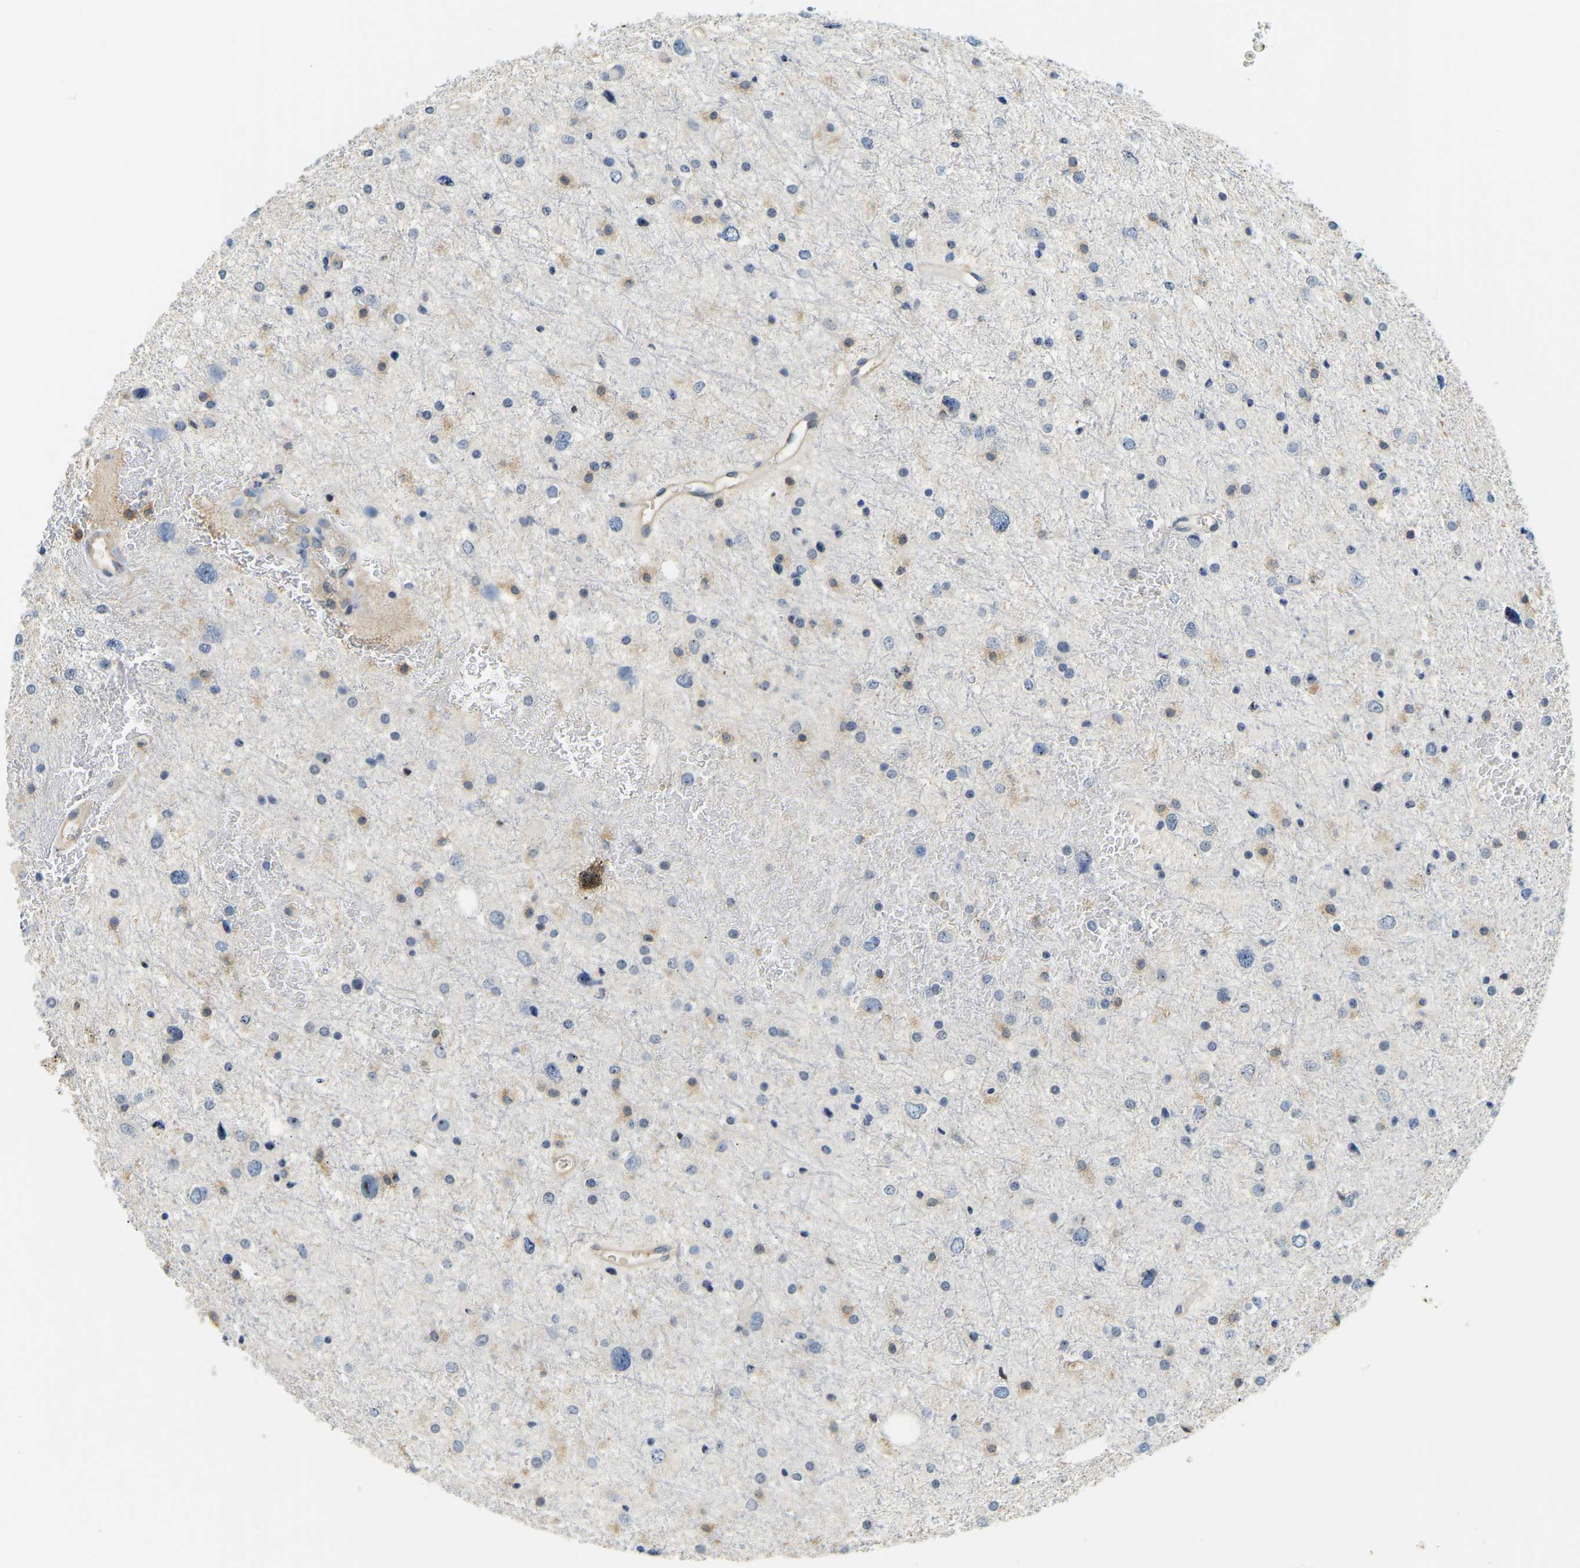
{"staining": {"intensity": "weak", "quantity": "<25%", "location": "cytoplasmic/membranous"}, "tissue": "glioma", "cell_type": "Tumor cells", "image_type": "cancer", "snomed": [{"axis": "morphology", "description": "Glioma, malignant, Low grade"}, {"axis": "topography", "description": "Brain"}], "caption": "Tumor cells show no significant protein staining in malignant glioma (low-grade).", "gene": "RRP1", "patient": {"sex": "female", "age": 37}}